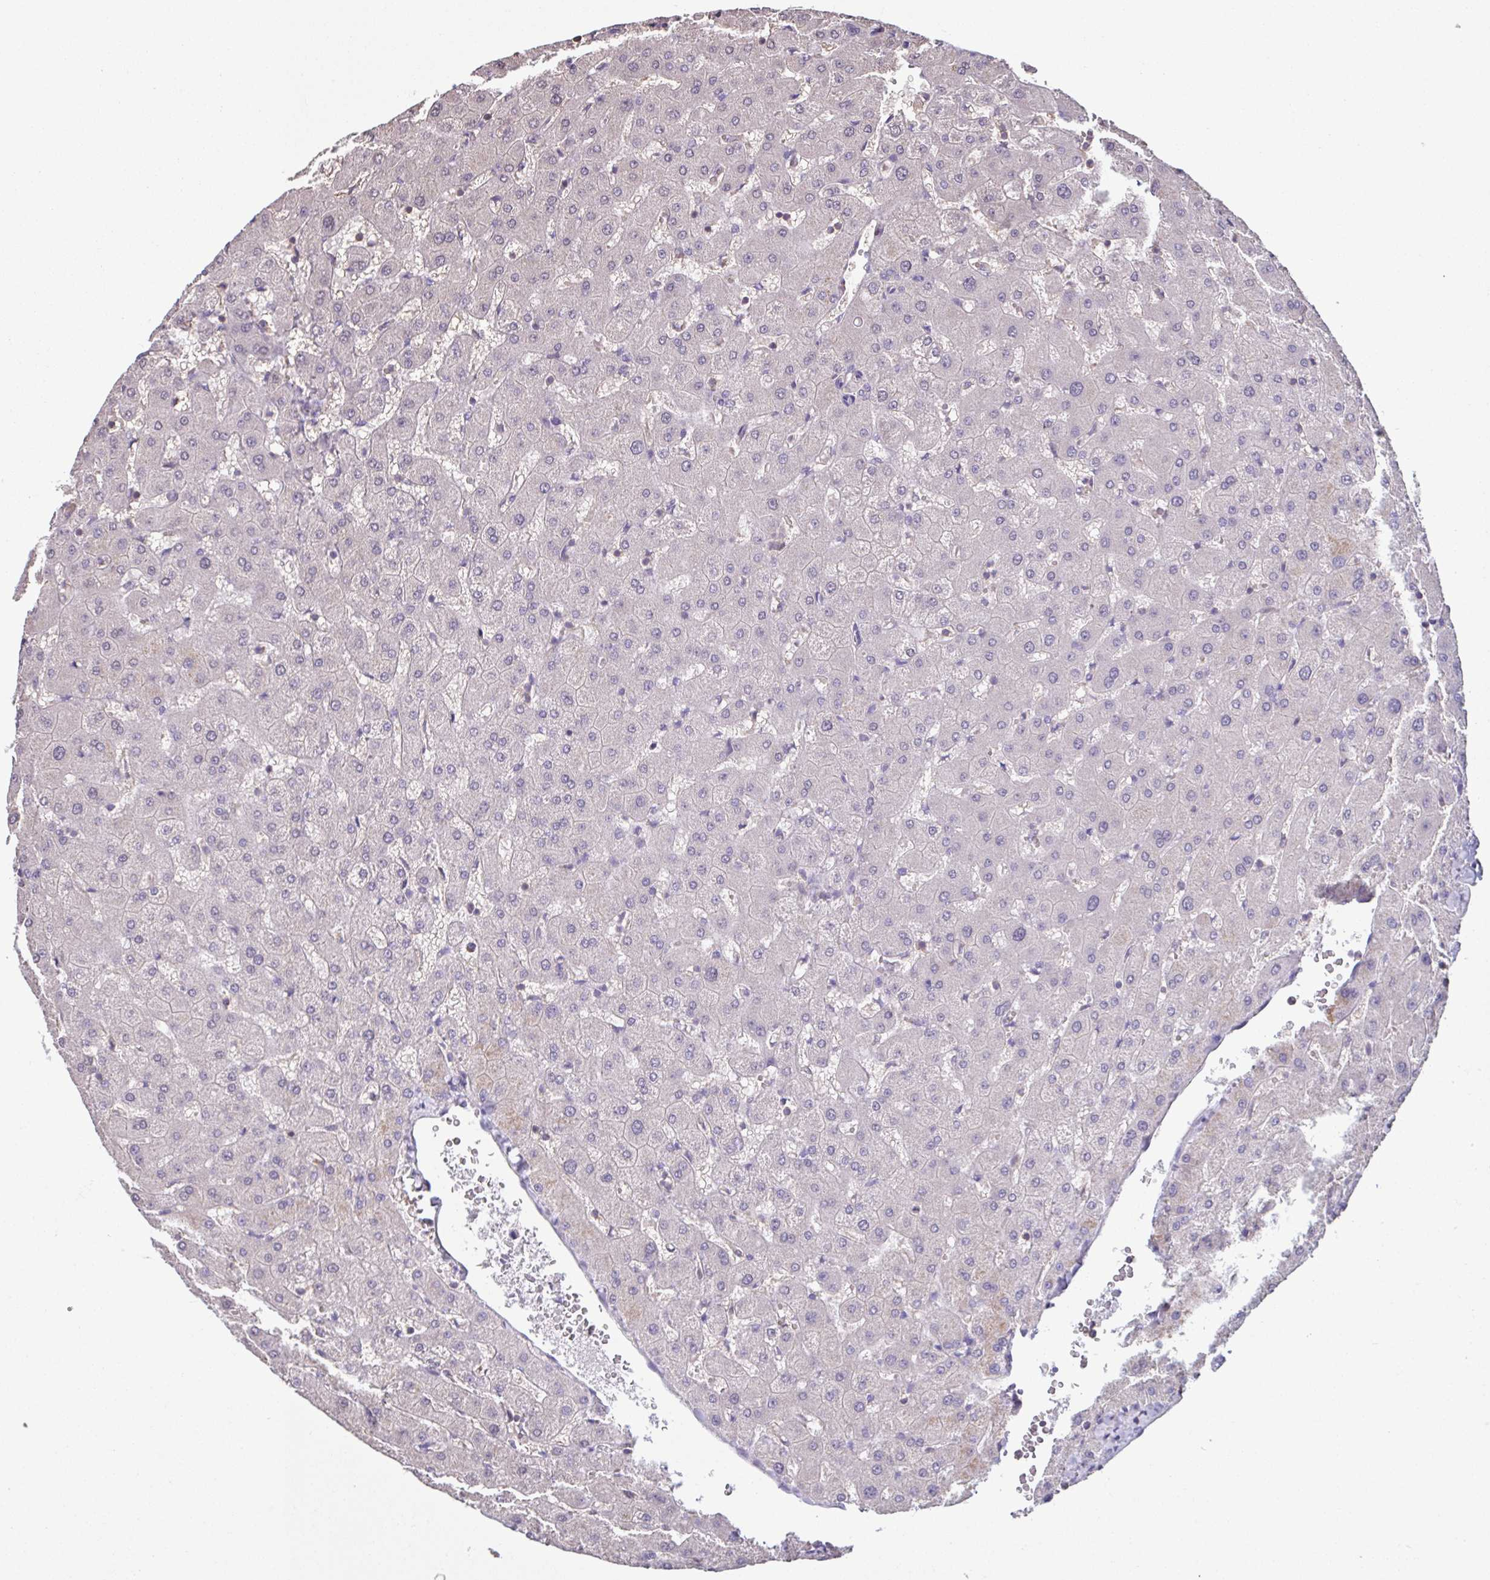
{"staining": {"intensity": "negative", "quantity": "none", "location": "none"}, "tissue": "liver", "cell_type": "Cholangiocytes", "image_type": "normal", "snomed": [{"axis": "morphology", "description": "Normal tissue, NOS"}, {"axis": "topography", "description": "Liver"}], "caption": "Histopathology image shows no significant protein expression in cholangiocytes of normal liver. The staining was performed using DAB to visualize the protein expression in brown, while the nuclei were stained in blue with hematoxylin (Magnification: 20x).", "gene": "ACTRT2", "patient": {"sex": "female", "age": 63}}